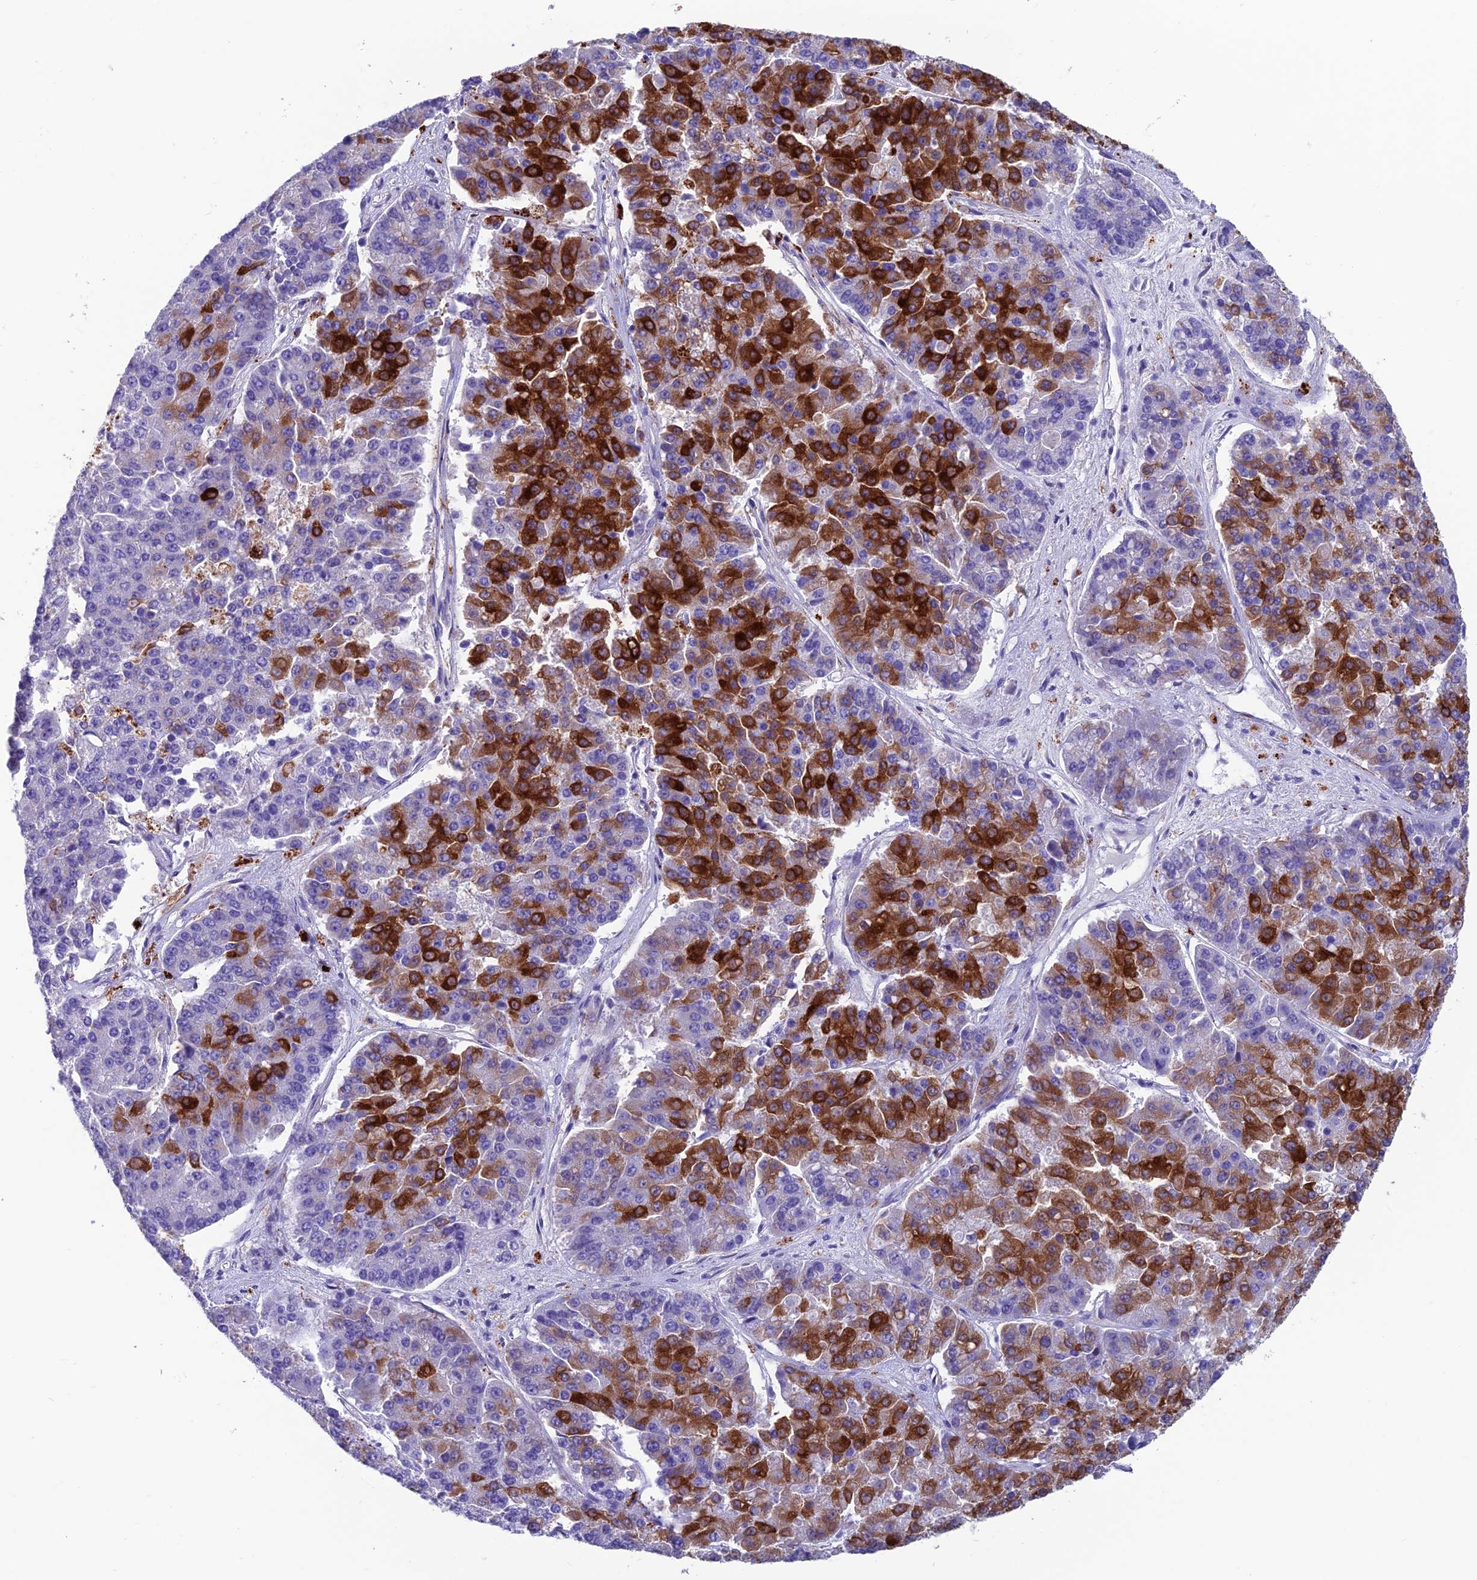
{"staining": {"intensity": "strong", "quantity": "25%-75%", "location": "cytoplasmic/membranous"}, "tissue": "pancreatic cancer", "cell_type": "Tumor cells", "image_type": "cancer", "snomed": [{"axis": "morphology", "description": "Adenocarcinoma, NOS"}, {"axis": "topography", "description": "Pancreas"}], "caption": "Strong cytoplasmic/membranous staining for a protein is seen in approximately 25%-75% of tumor cells of adenocarcinoma (pancreatic) using immunohistochemistry.", "gene": "GNG11", "patient": {"sex": "male", "age": 50}}